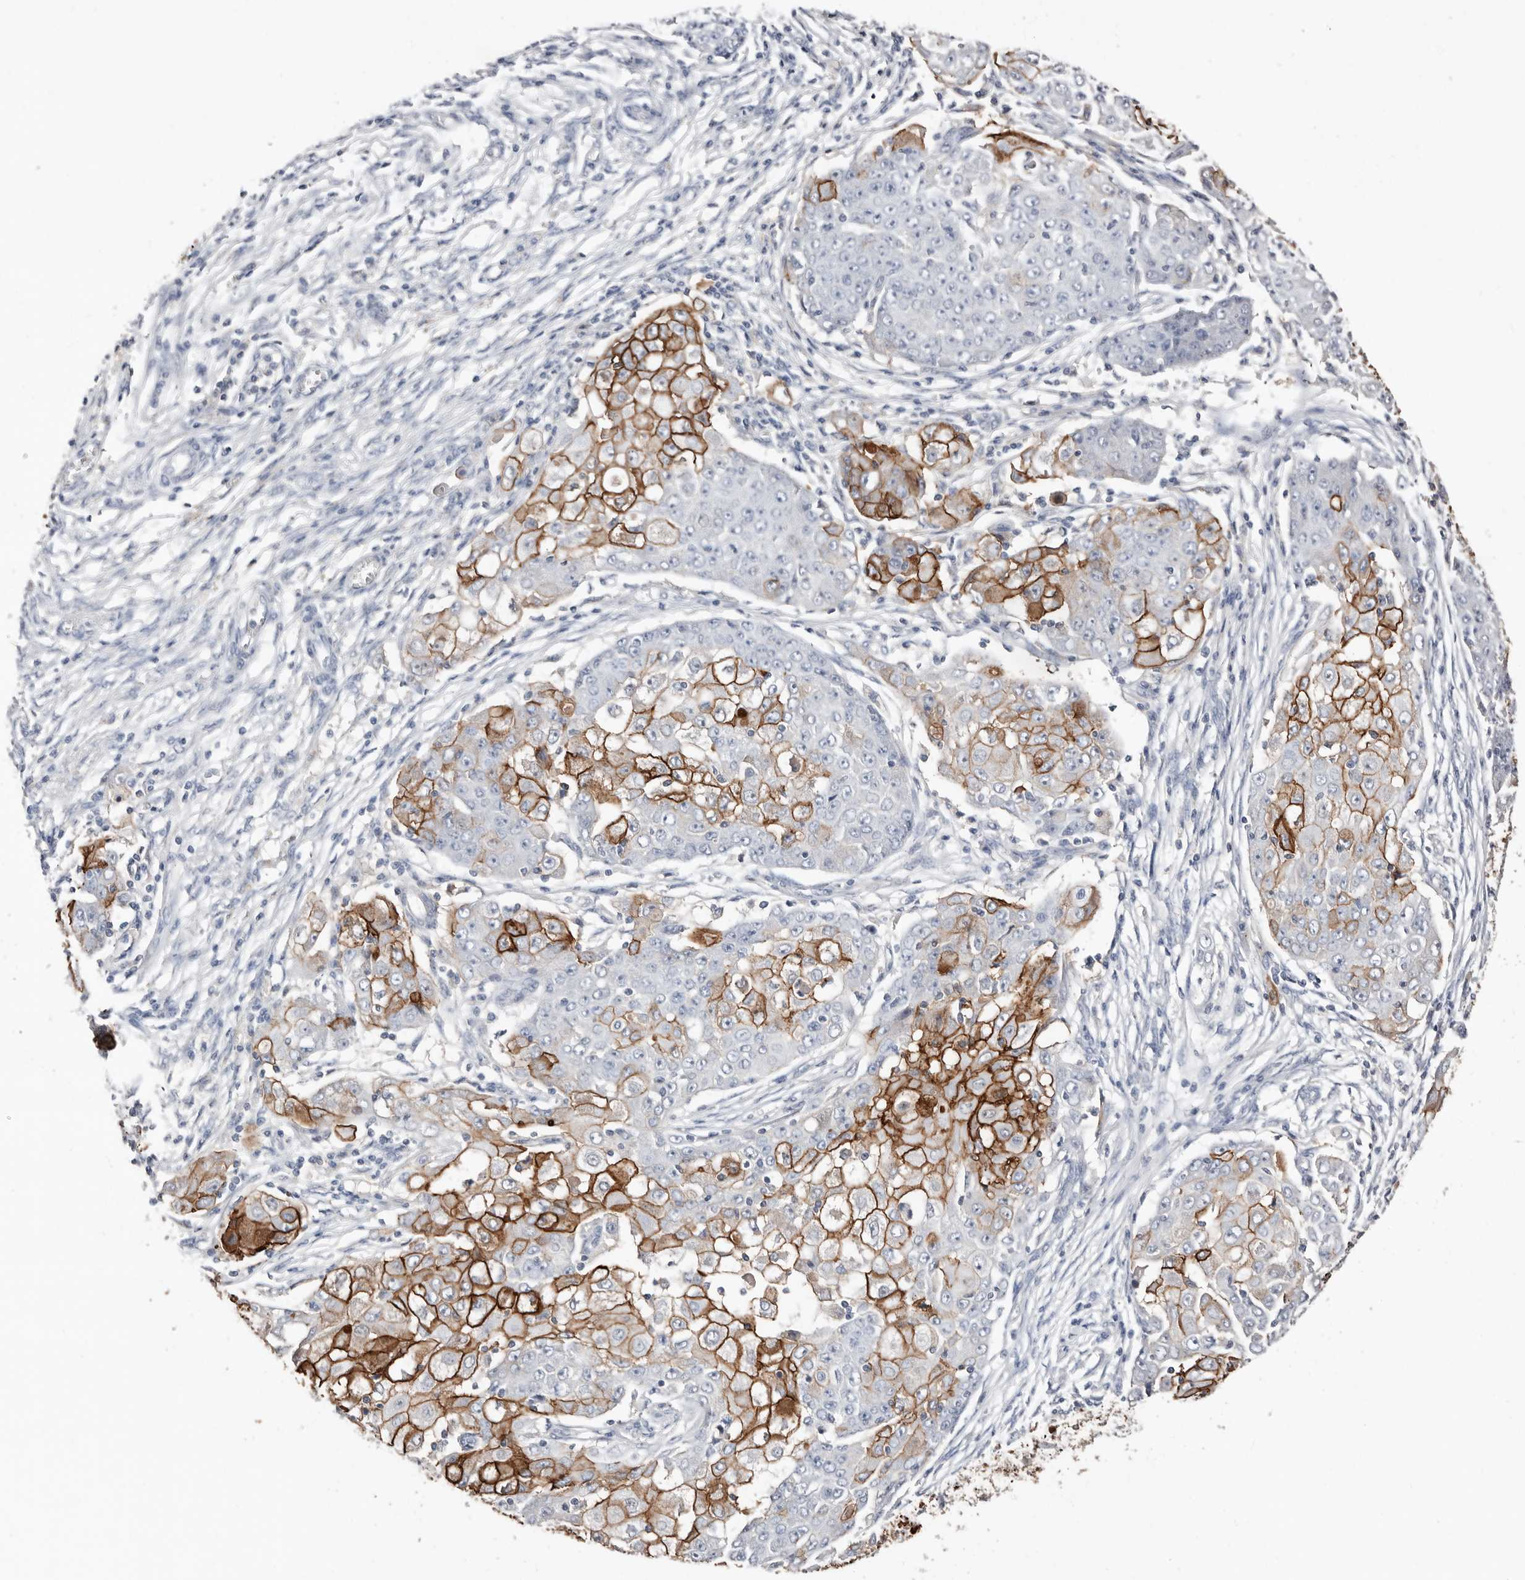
{"staining": {"intensity": "moderate", "quantity": "25%-75%", "location": "cytoplasmic/membranous"}, "tissue": "ovarian cancer", "cell_type": "Tumor cells", "image_type": "cancer", "snomed": [{"axis": "morphology", "description": "Carcinoma, endometroid"}, {"axis": "topography", "description": "Ovary"}], "caption": "Protein expression analysis of endometroid carcinoma (ovarian) shows moderate cytoplasmic/membranous positivity in approximately 25%-75% of tumor cells. Ihc stains the protein in brown and the nuclei are stained blue.", "gene": "S100A14", "patient": {"sex": "female", "age": 42}}